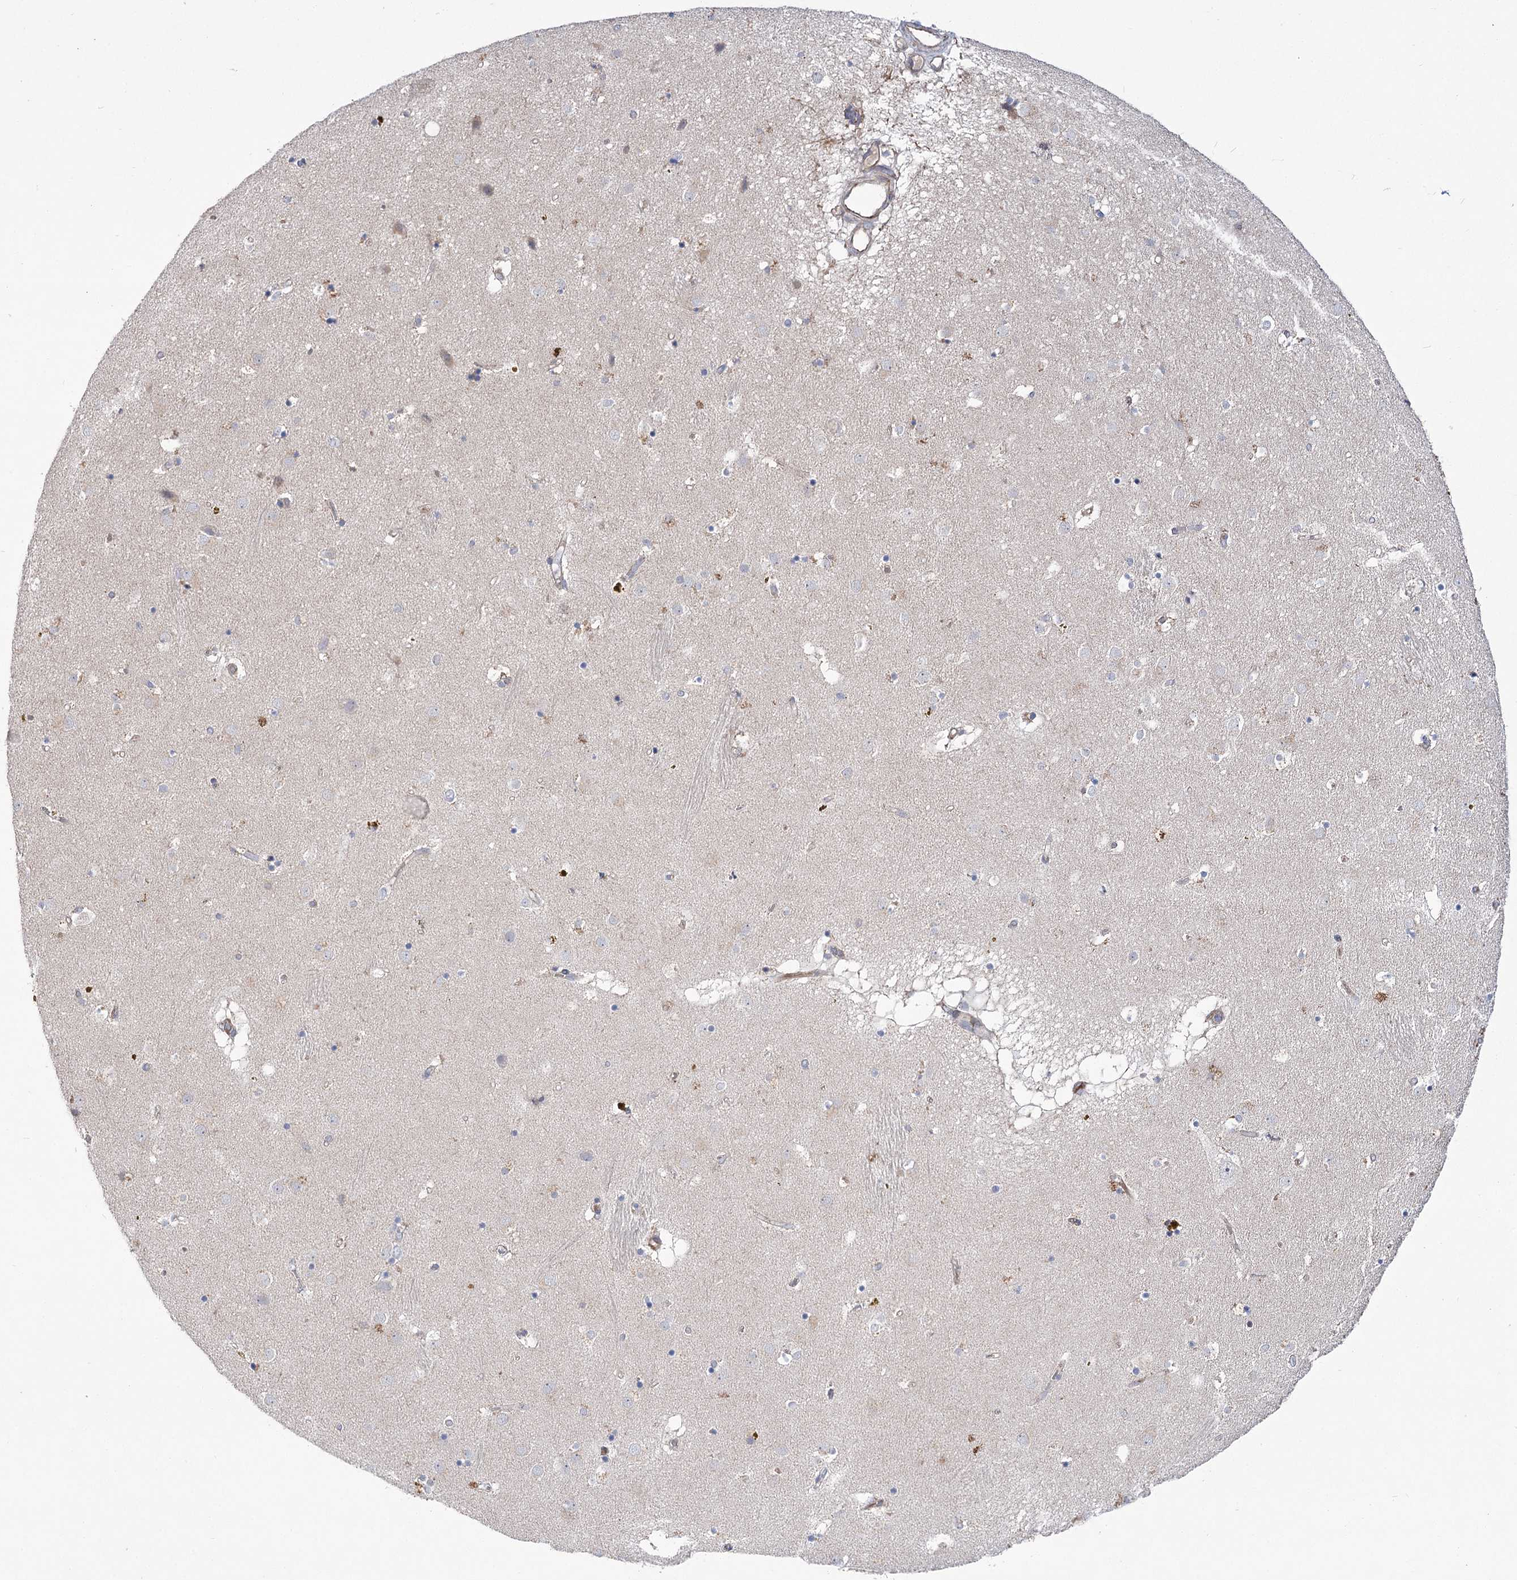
{"staining": {"intensity": "negative", "quantity": "none", "location": "none"}, "tissue": "caudate", "cell_type": "Glial cells", "image_type": "normal", "snomed": [{"axis": "morphology", "description": "Normal tissue, NOS"}, {"axis": "topography", "description": "Lateral ventricle wall"}], "caption": "A photomicrograph of human caudate is negative for staining in glial cells. The staining is performed using DAB brown chromogen with nuclei counter-stained in using hematoxylin.", "gene": "ECHDC3", "patient": {"sex": "male", "age": 70}}